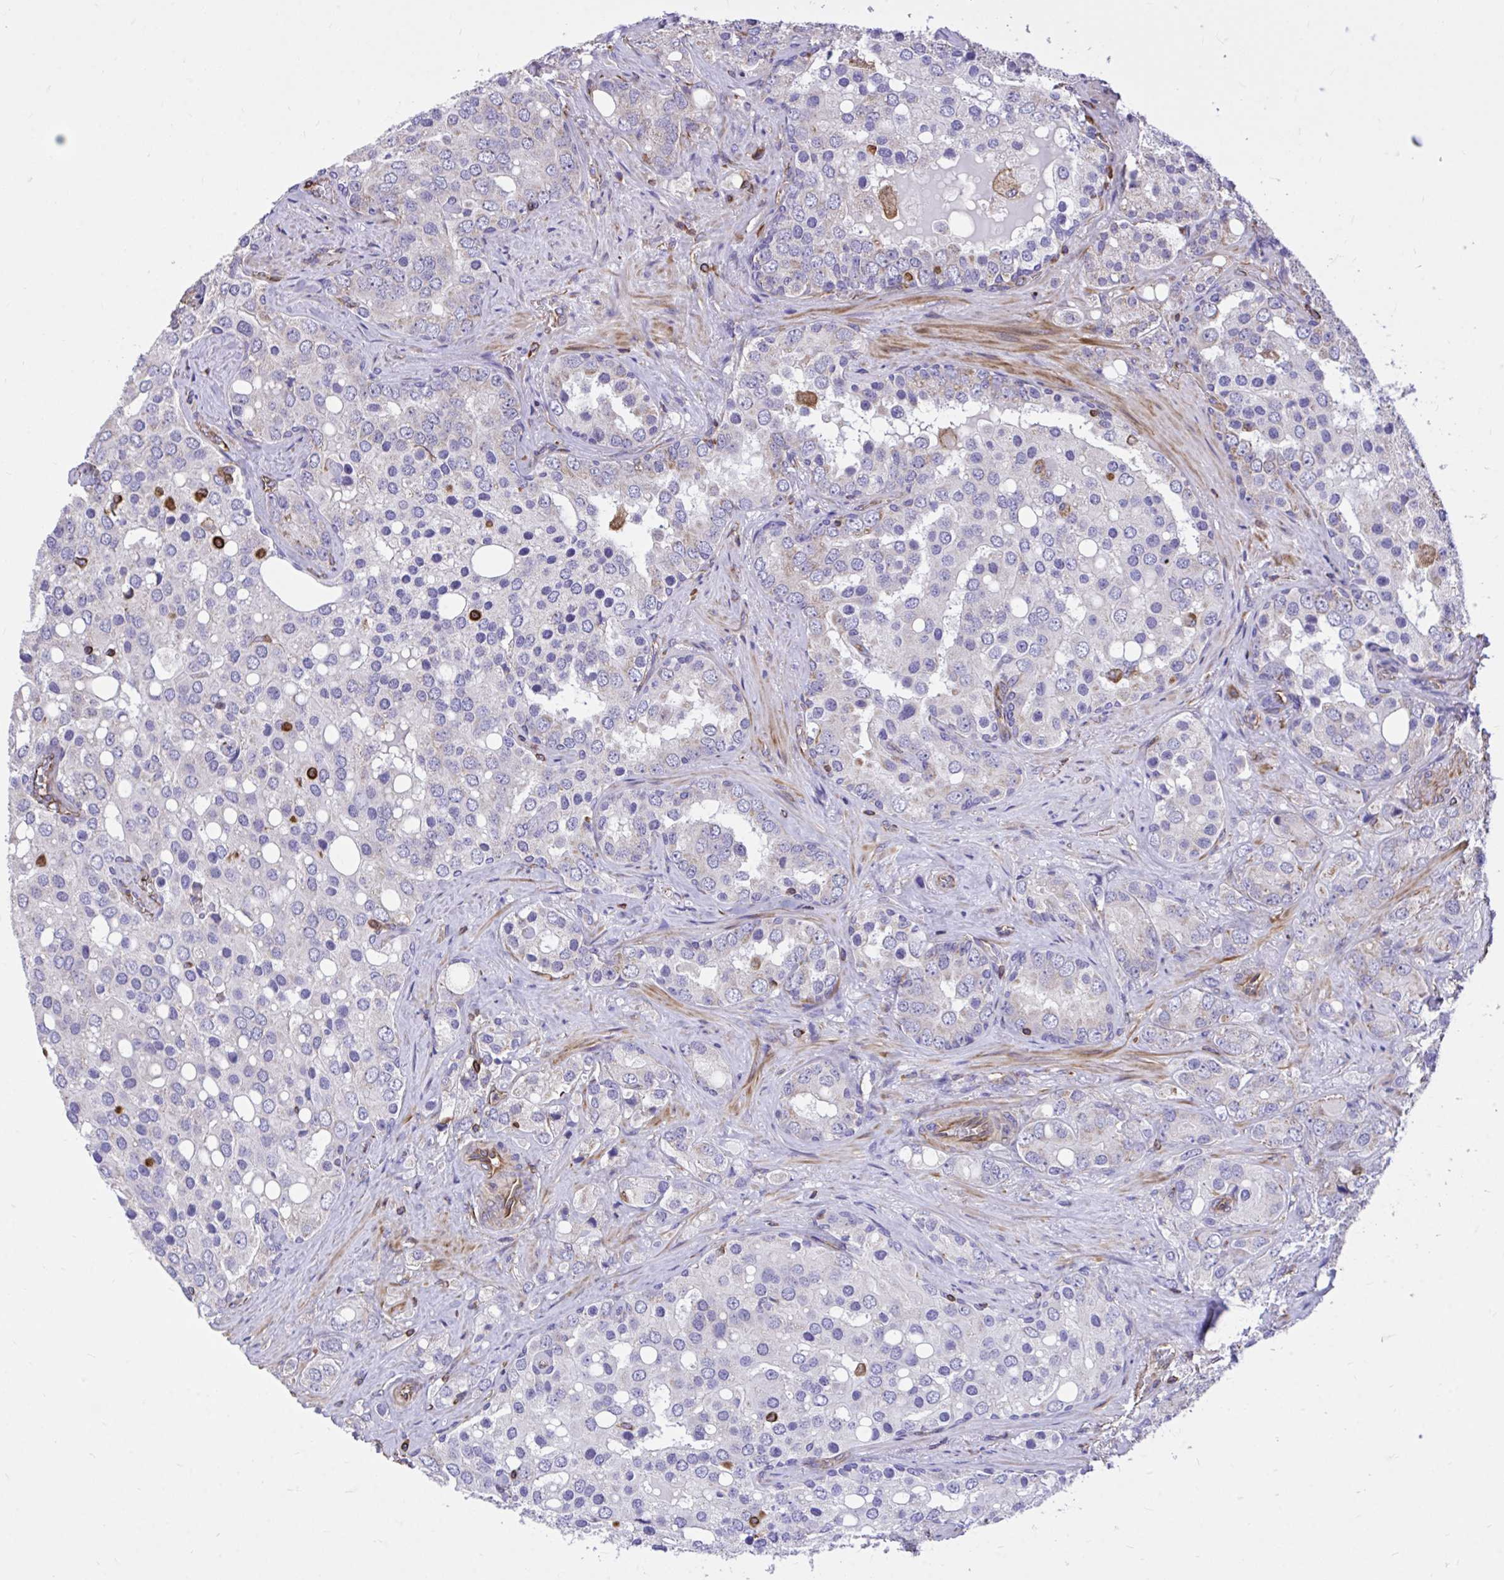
{"staining": {"intensity": "negative", "quantity": "none", "location": "none"}, "tissue": "prostate cancer", "cell_type": "Tumor cells", "image_type": "cancer", "snomed": [{"axis": "morphology", "description": "Adenocarcinoma, High grade"}, {"axis": "topography", "description": "Prostate"}], "caption": "Prostate adenocarcinoma (high-grade) was stained to show a protein in brown. There is no significant expression in tumor cells.", "gene": "RNF103", "patient": {"sex": "male", "age": 67}}